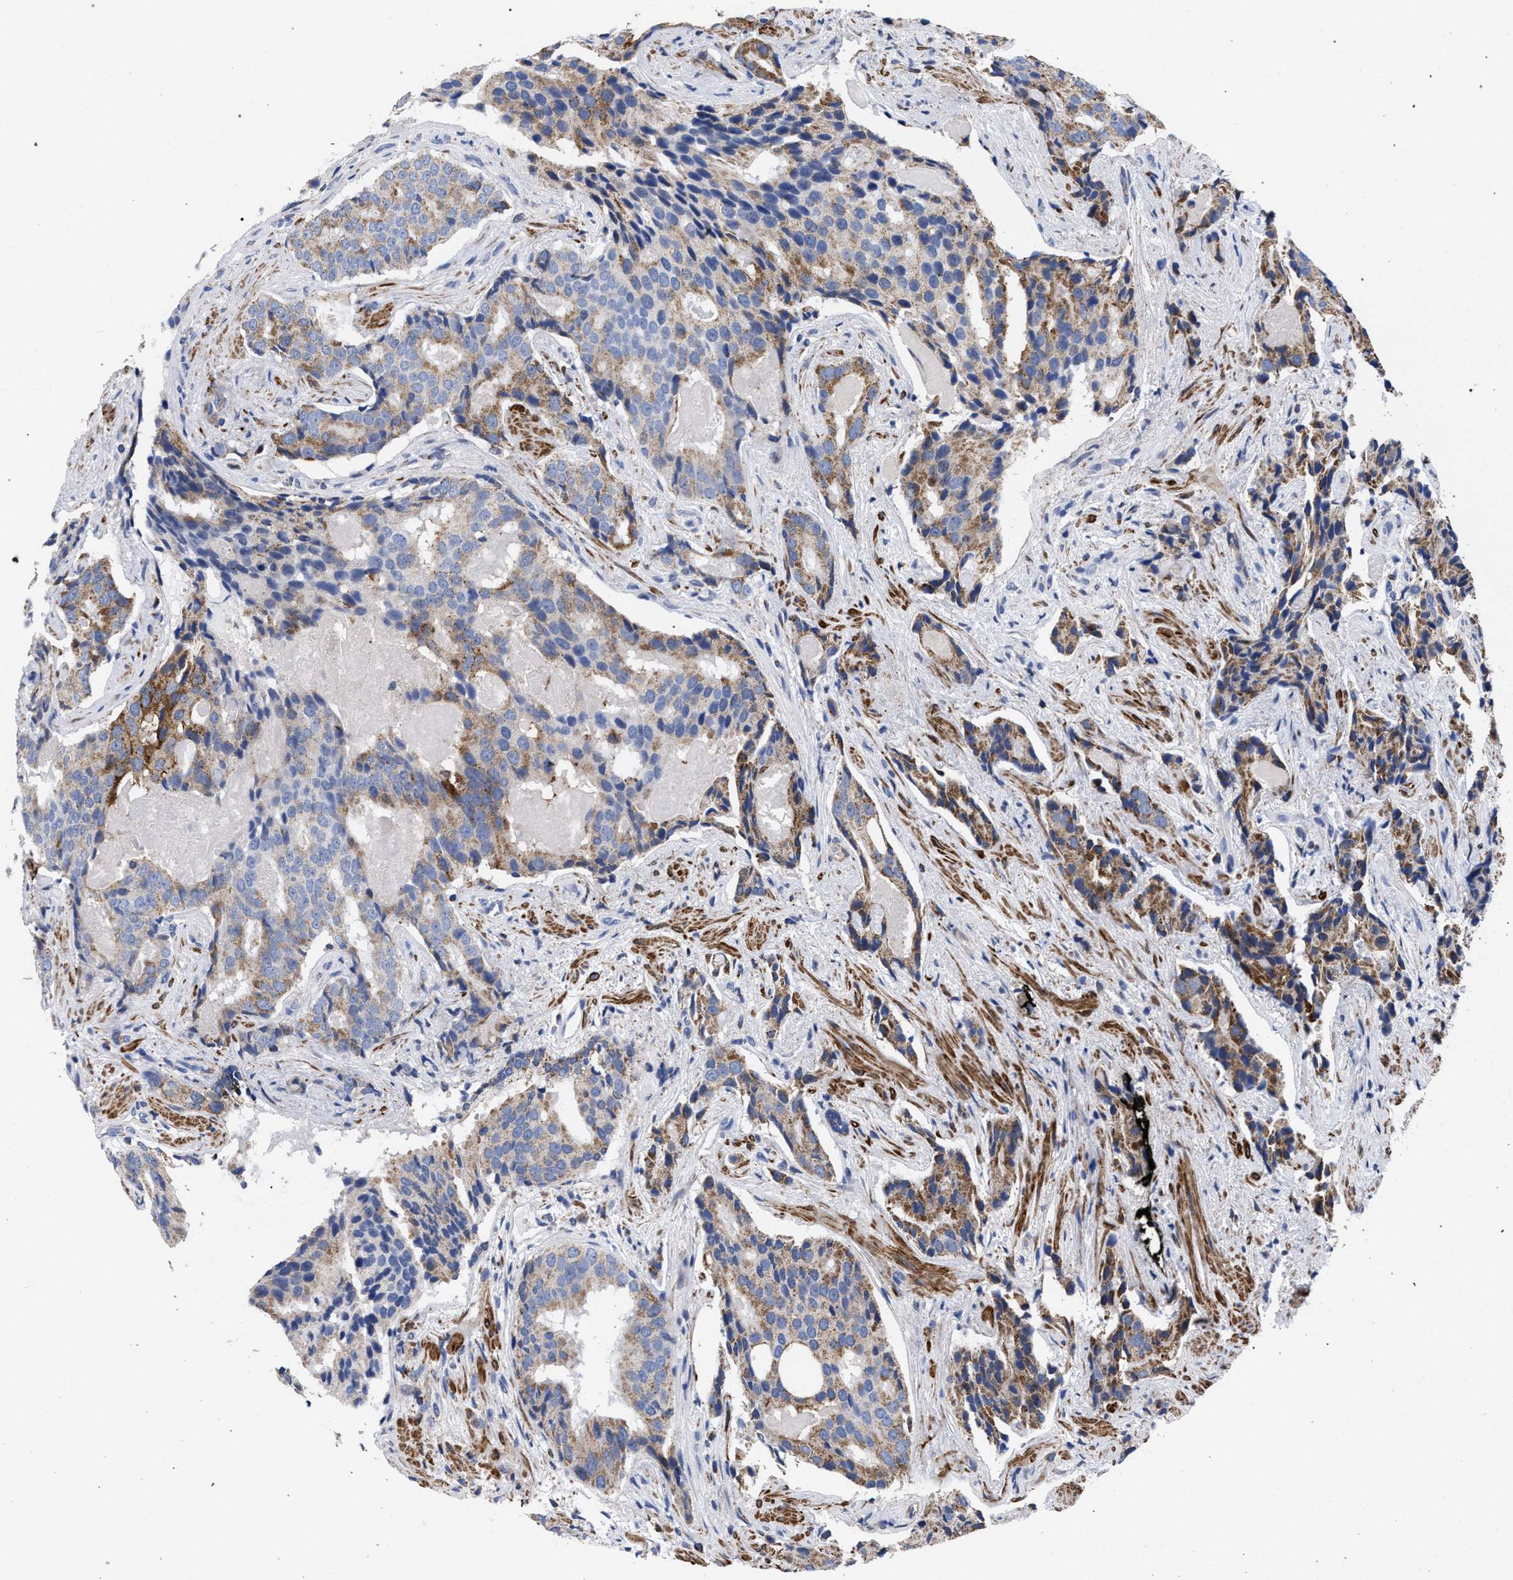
{"staining": {"intensity": "moderate", "quantity": ">75%", "location": "cytoplasmic/membranous"}, "tissue": "prostate cancer", "cell_type": "Tumor cells", "image_type": "cancer", "snomed": [{"axis": "morphology", "description": "Adenocarcinoma, High grade"}, {"axis": "topography", "description": "Prostate"}], "caption": "Prostate cancer (adenocarcinoma (high-grade)) tissue exhibits moderate cytoplasmic/membranous positivity in about >75% of tumor cells, visualized by immunohistochemistry.", "gene": "ACADS", "patient": {"sex": "male", "age": 58}}